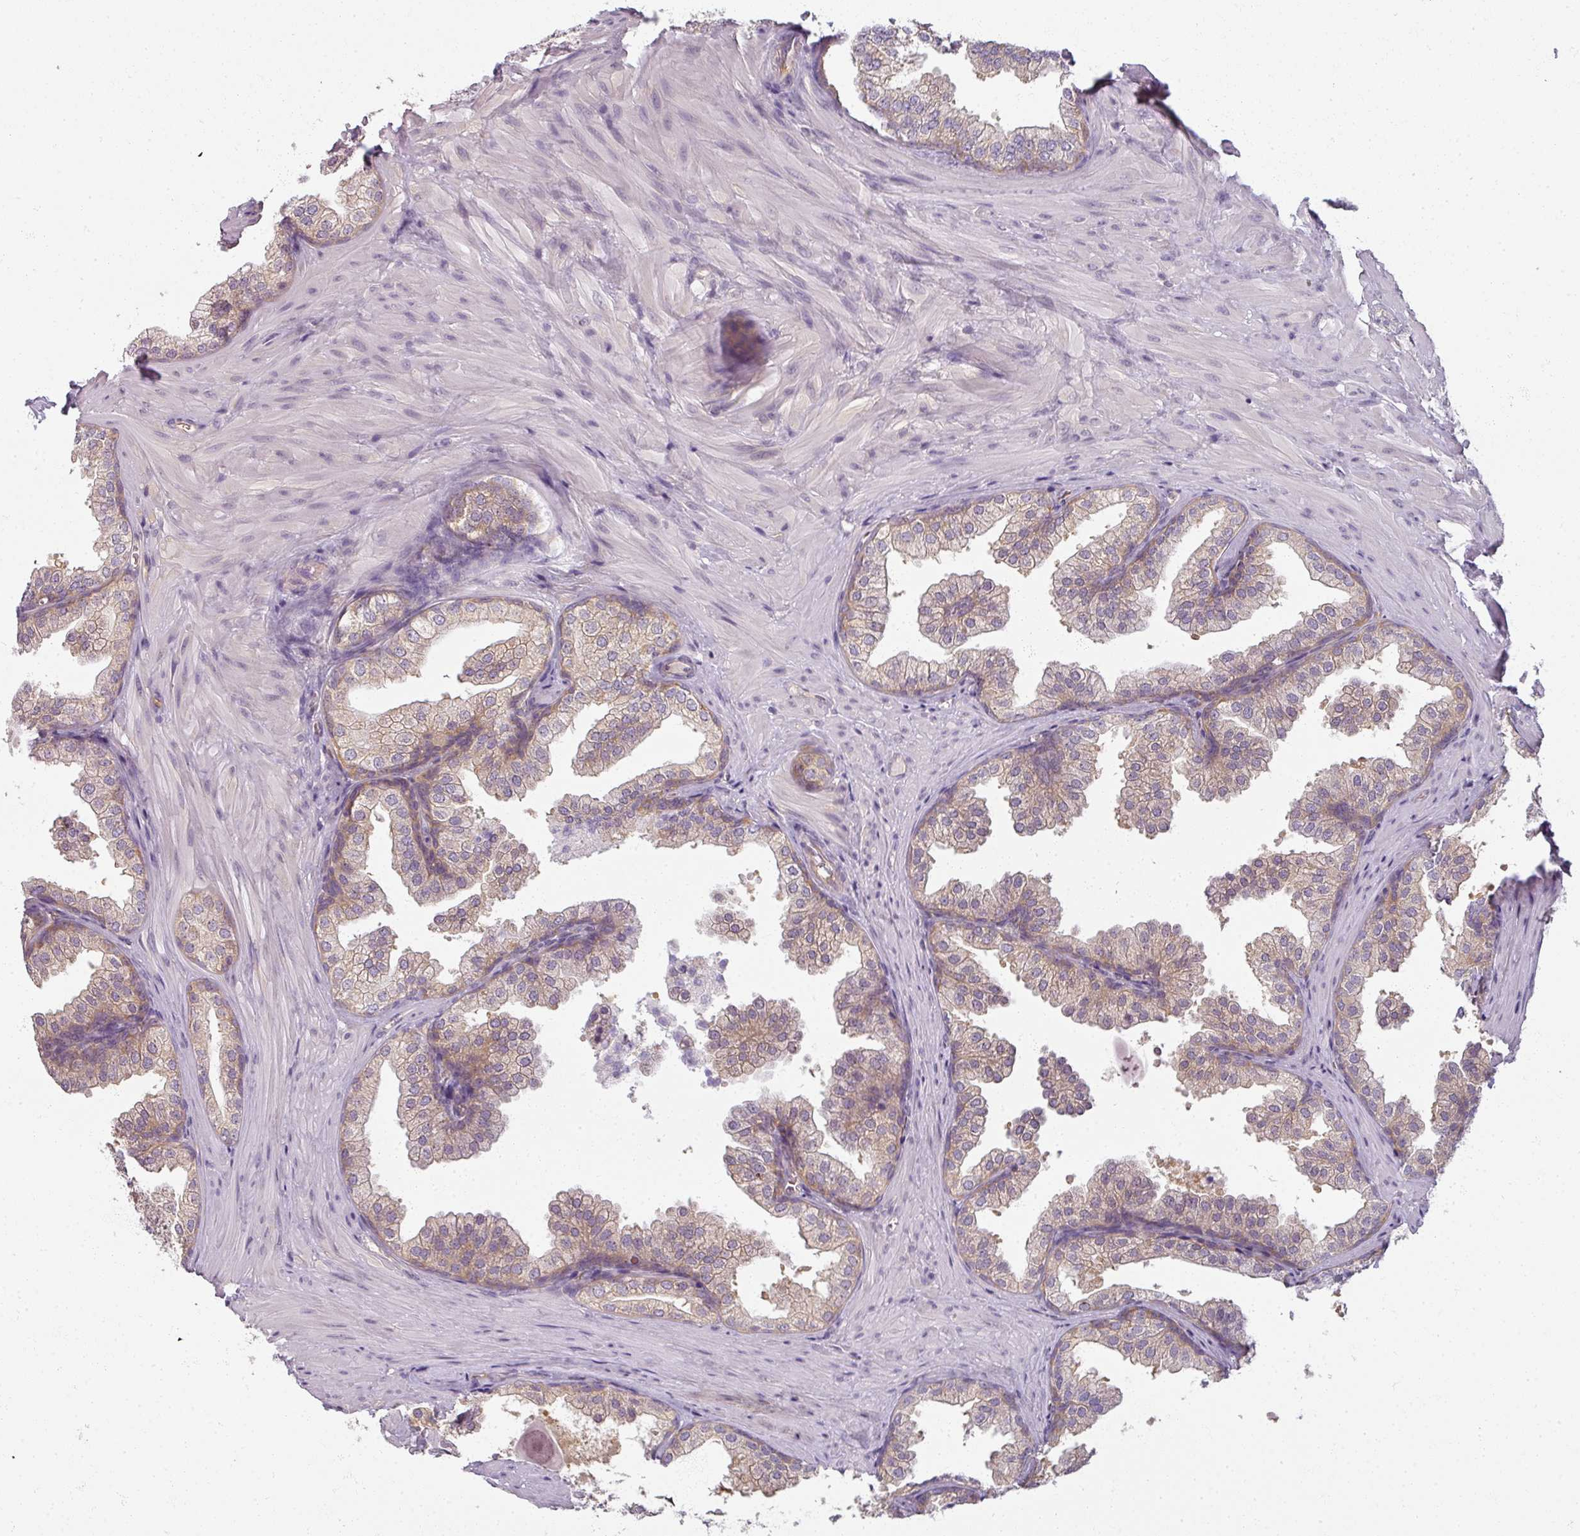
{"staining": {"intensity": "moderate", "quantity": "25%-75%", "location": "cytoplasmic/membranous"}, "tissue": "prostate", "cell_type": "Glandular cells", "image_type": "normal", "snomed": [{"axis": "morphology", "description": "Normal tissue, NOS"}, {"axis": "topography", "description": "Prostate"}], "caption": "Prostate stained with a protein marker displays moderate staining in glandular cells.", "gene": "AGPAT4", "patient": {"sex": "male", "age": 37}}